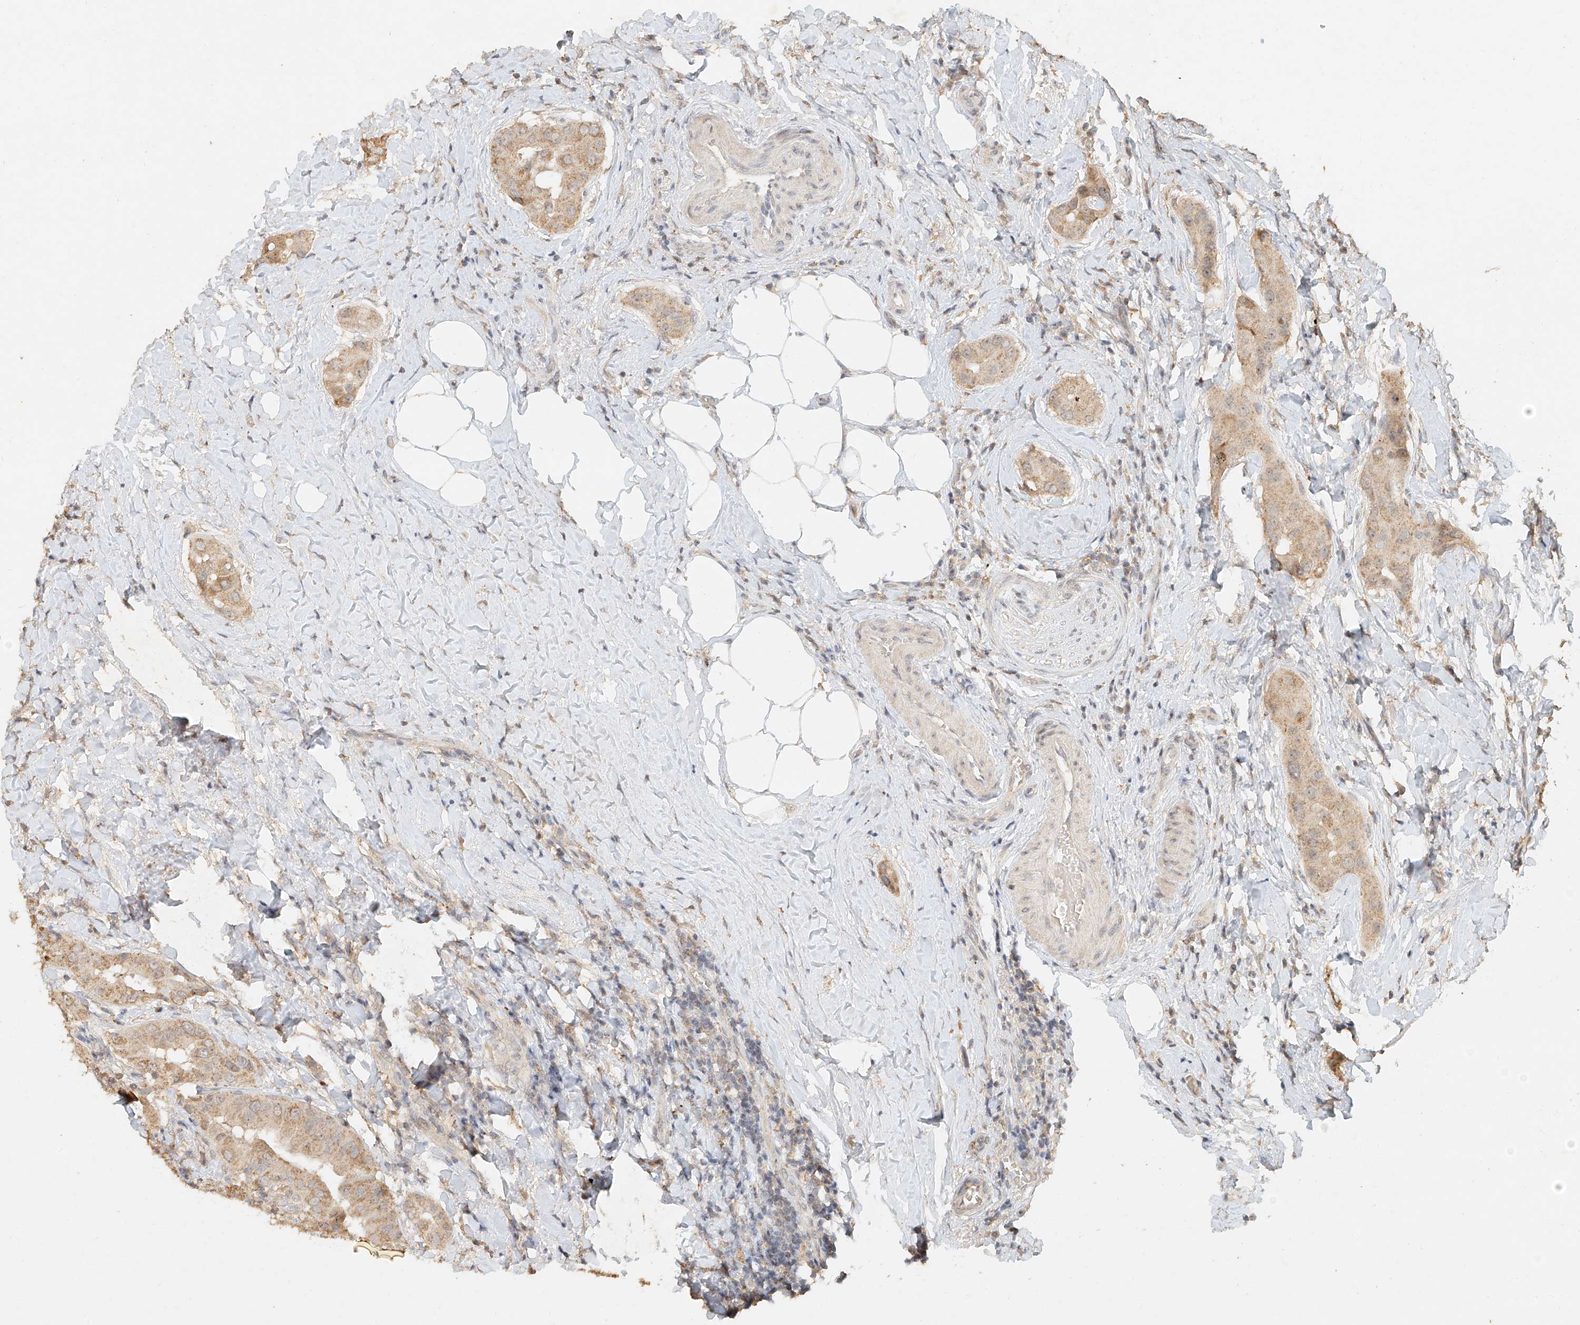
{"staining": {"intensity": "moderate", "quantity": ">75%", "location": "cytoplasmic/membranous,nuclear"}, "tissue": "thyroid cancer", "cell_type": "Tumor cells", "image_type": "cancer", "snomed": [{"axis": "morphology", "description": "Papillary adenocarcinoma, NOS"}, {"axis": "topography", "description": "Thyroid gland"}], "caption": "Papillary adenocarcinoma (thyroid) was stained to show a protein in brown. There is medium levels of moderate cytoplasmic/membranous and nuclear staining in approximately >75% of tumor cells.", "gene": "CXorf58", "patient": {"sex": "male", "age": 33}}